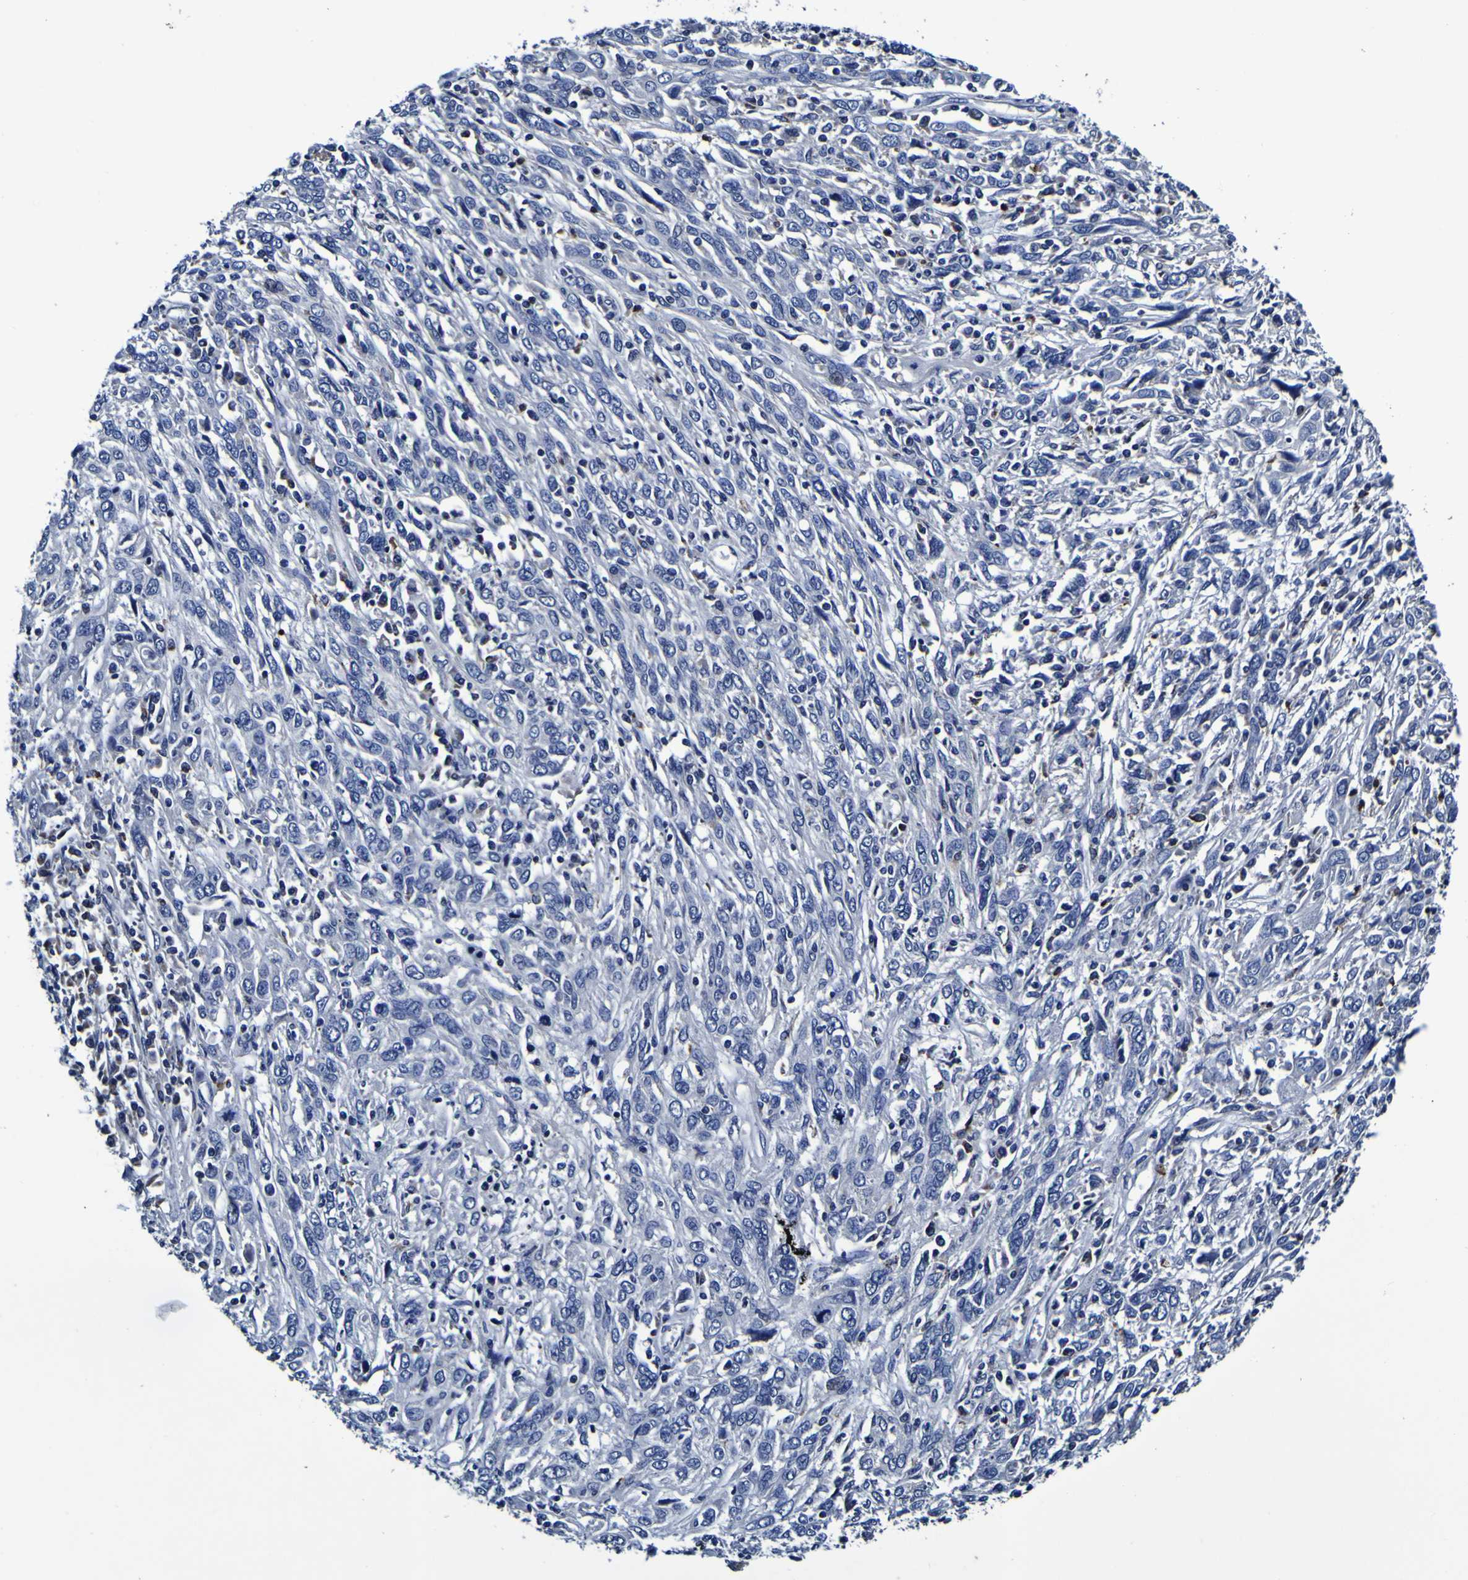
{"staining": {"intensity": "negative", "quantity": "none", "location": "none"}, "tissue": "cervical cancer", "cell_type": "Tumor cells", "image_type": "cancer", "snomed": [{"axis": "morphology", "description": "Squamous cell carcinoma, NOS"}, {"axis": "topography", "description": "Cervix"}], "caption": "This is an immunohistochemistry photomicrograph of human cervical cancer (squamous cell carcinoma). There is no positivity in tumor cells.", "gene": "PANK4", "patient": {"sex": "female", "age": 46}}